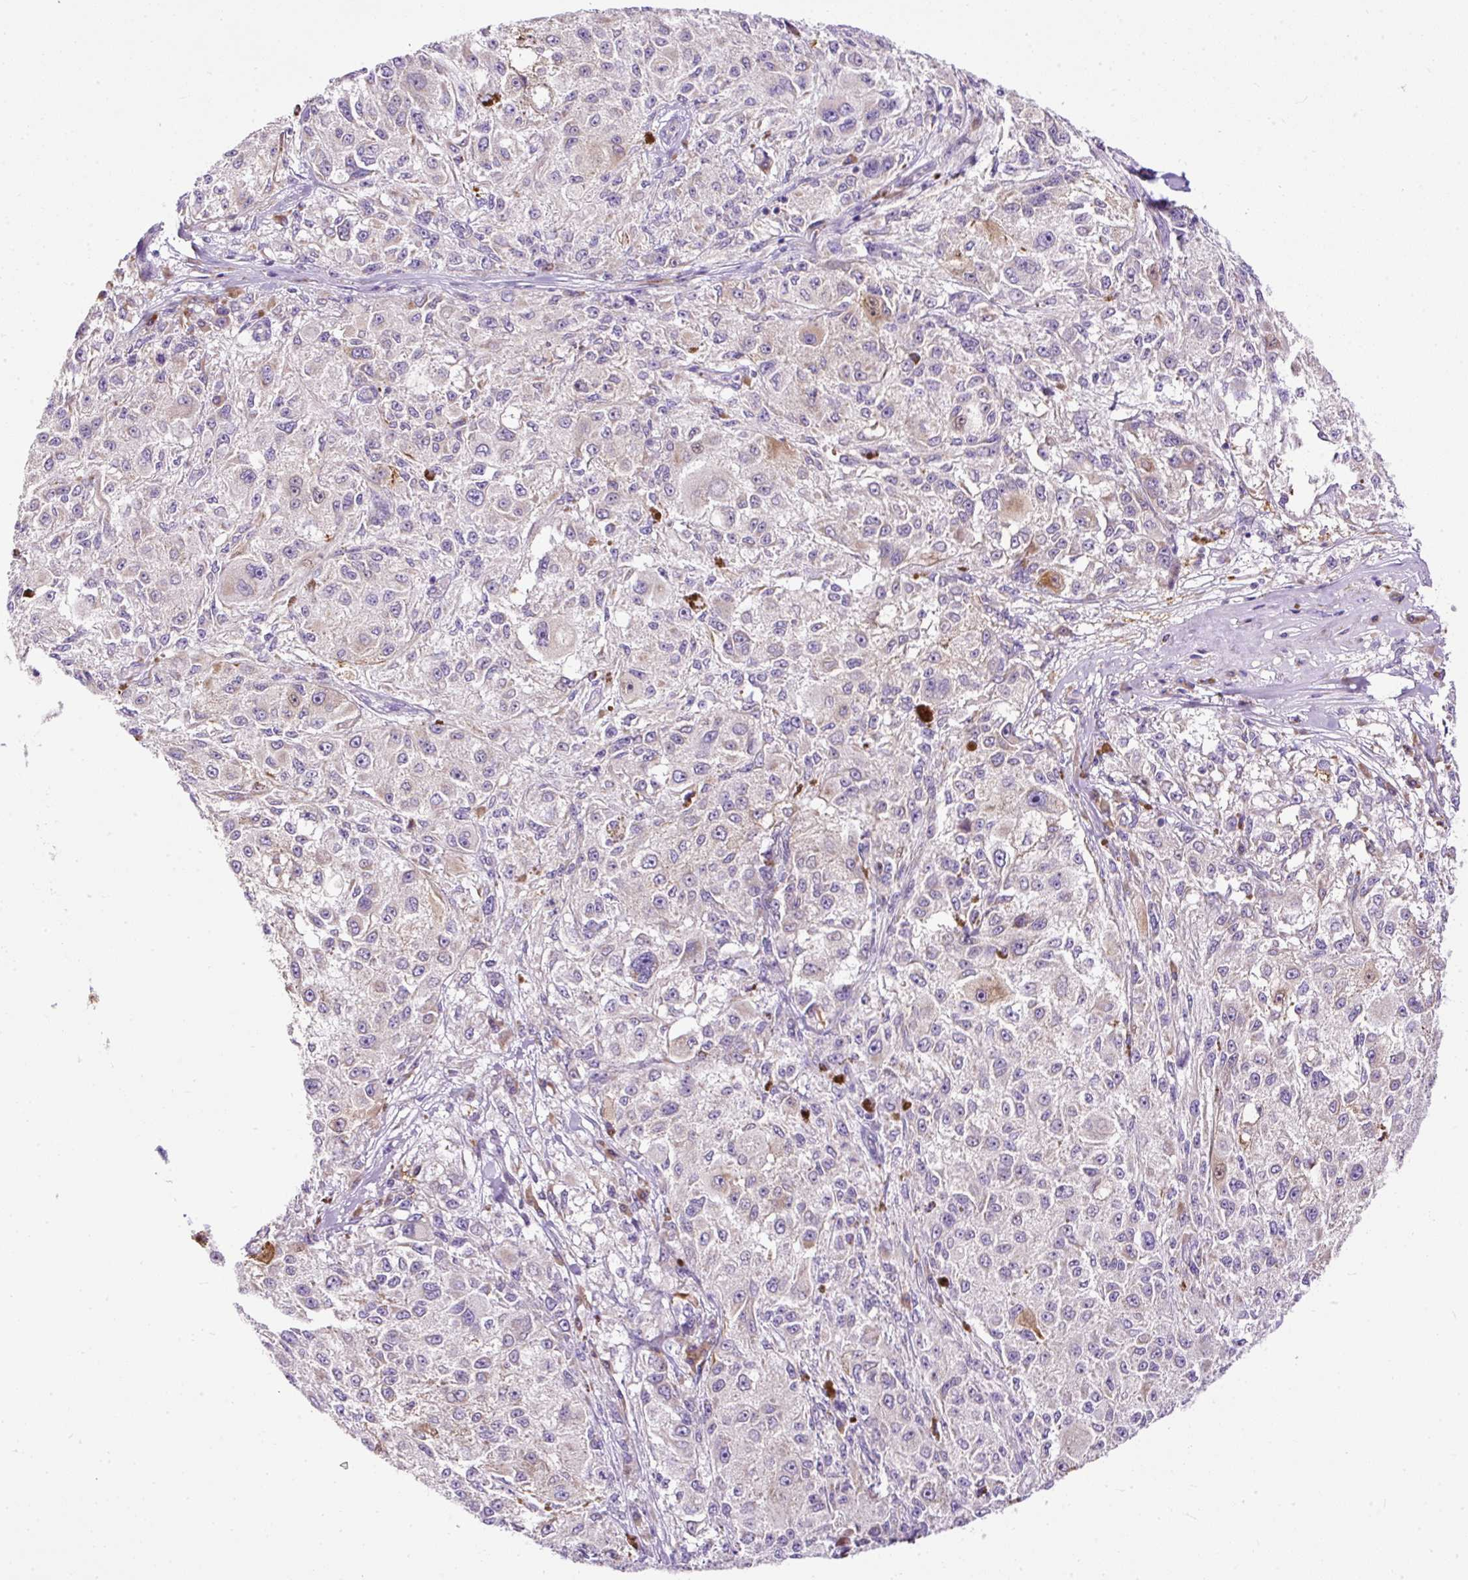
{"staining": {"intensity": "weak", "quantity": "<25%", "location": "cytoplasmic/membranous"}, "tissue": "melanoma", "cell_type": "Tumor cells", "image_type": "cancer", "snomed": [{"axis": "morphology", "description": "Necrosis, NOS"}, {"axis": "morphology", "description": "Malignant melanoma, NOS"}, {"axis": "topography", "description": "Skin"}], "caption": "An immunohistochemistry (IHC) image of malignant melanoma is shown. There is no staining in tumor cells of malignant melanoma.", "gene": "FMC1", "patient": {"sex": "female", "age": 87}}